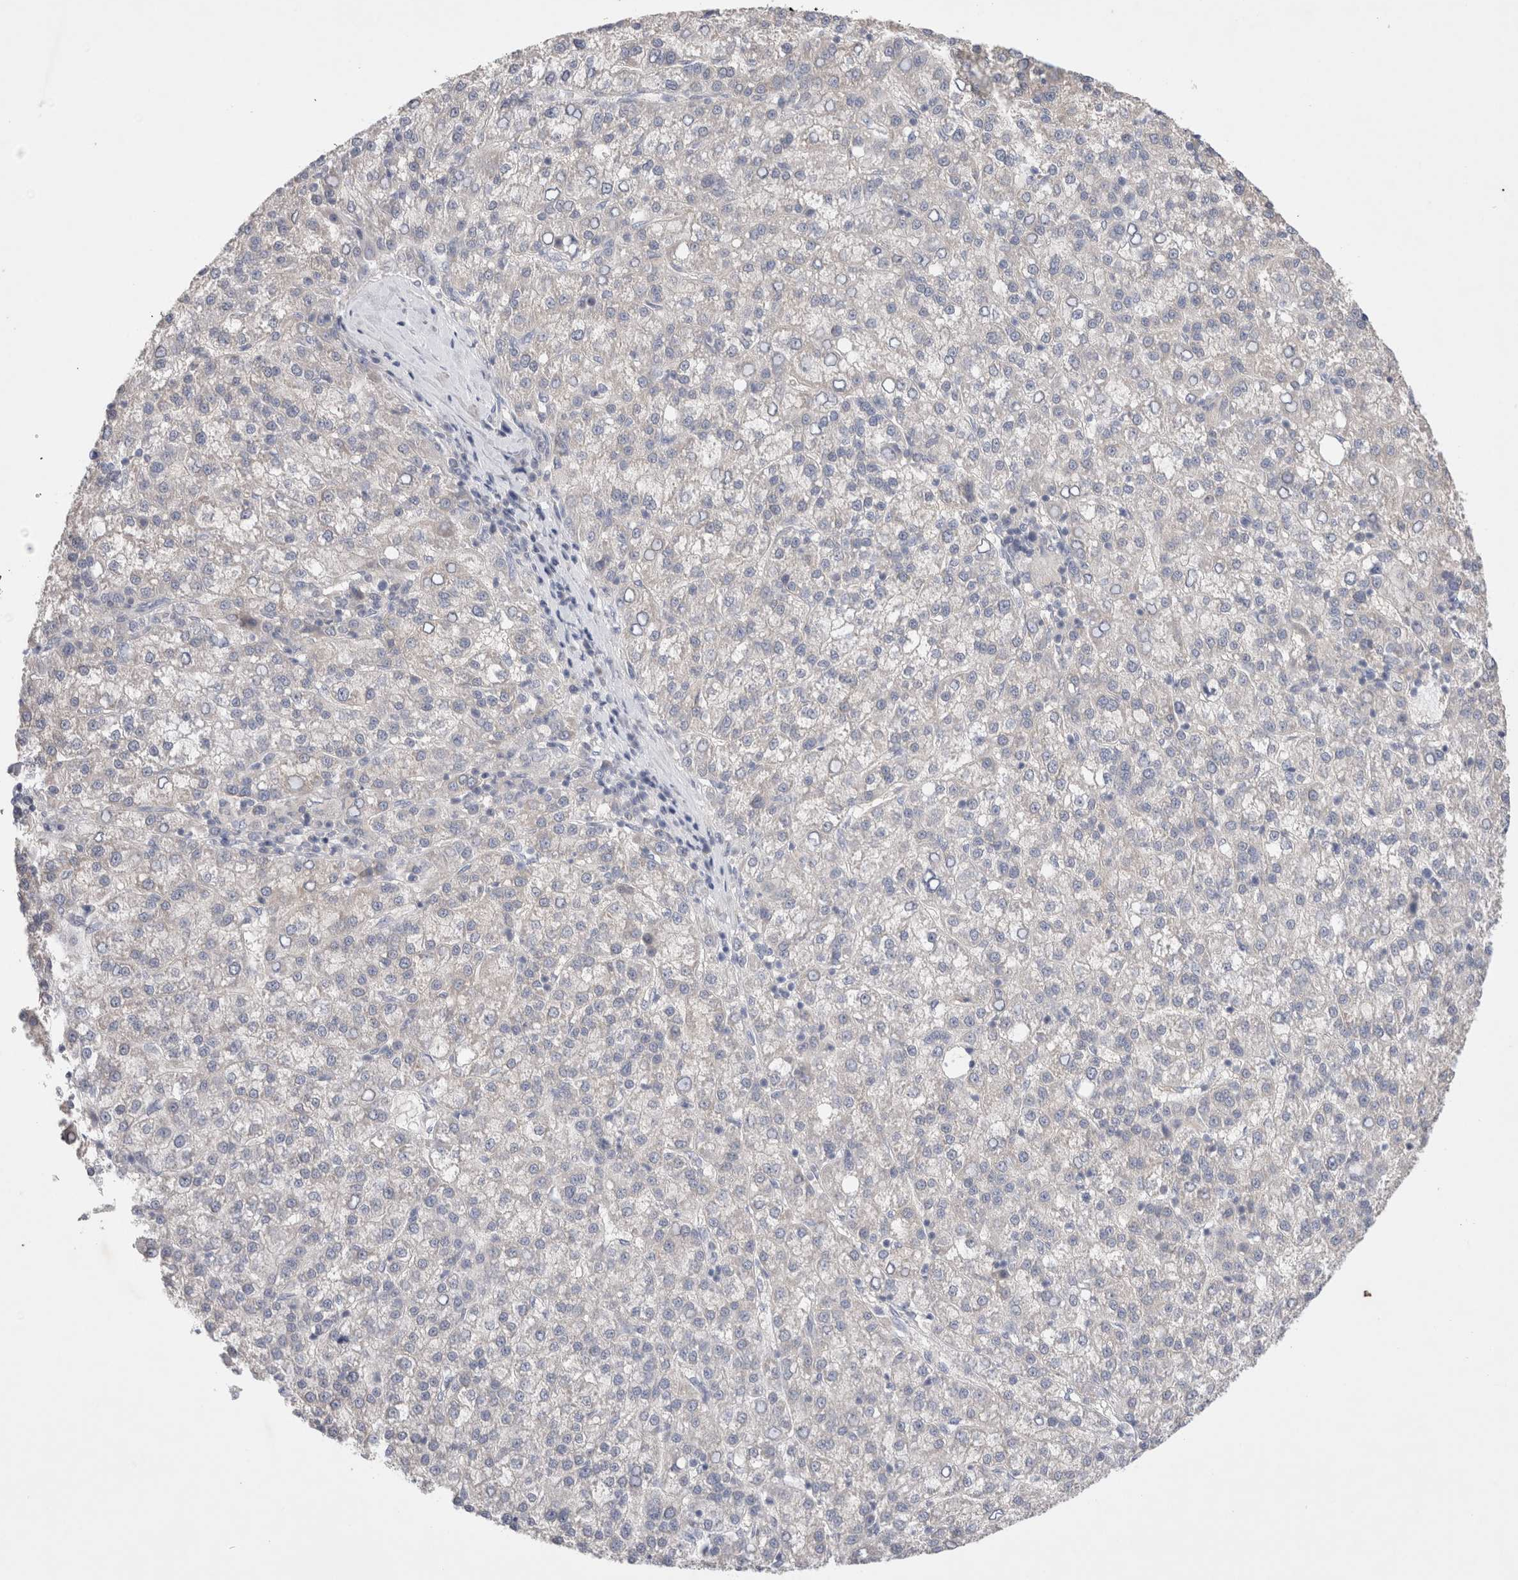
{"staining": {"intensity": "negative", "quantity": "none", "location": "none"}, "tissue": "liver cancer", "cell_type": "Tumor cells", "image_type": "cancer", "snomed": [{"axis": "morphology", "description": "Carcinoma, Hepatocellular, NOS"}, {"axis": "topography", "description": "Liver"}], "caption": "There is no significant positivity in tumor cells of liver cancer (hepatocellular carcinoma).", "gene": "IFT74", "patient": {"sex": "female", "age": 58}}